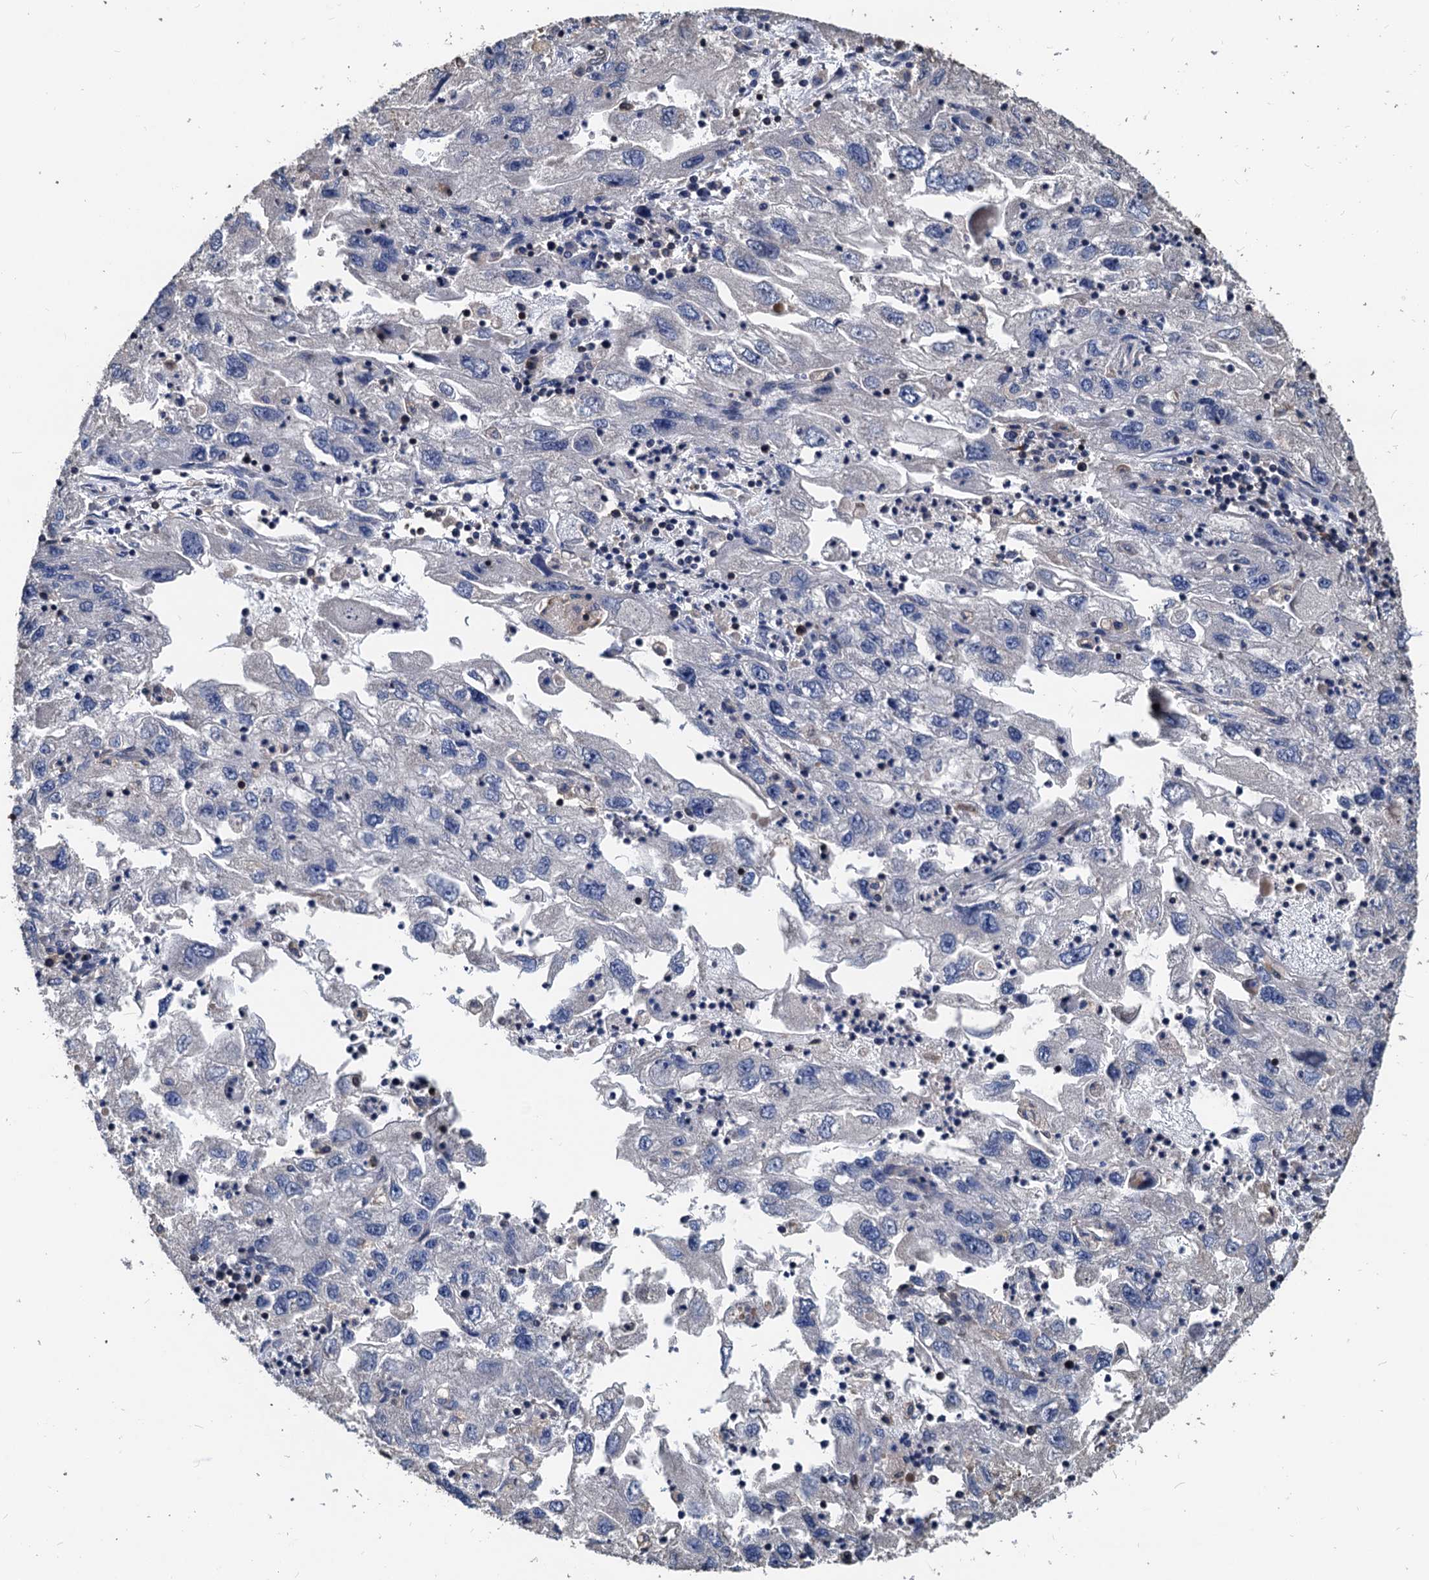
{"staining": {"intensity": "negative", "quantity": "none", "location": "none"}, "tissue": "endometrial cancer", "cell_type": "Tumor cells", "image_type": "cancer", "snomed": [{"axis": "morphology", "description": "Adenocarcinoma, NOS"}, {"axis": "topography", "description": "Endometrium"}], "caption": "Endometrial adenocarcinoma stained for a protein using immunohistochemistry exhibits no positivity tumor cells.", "gene": "LCP2", "patient": {"sex": "female", "age": 49}}